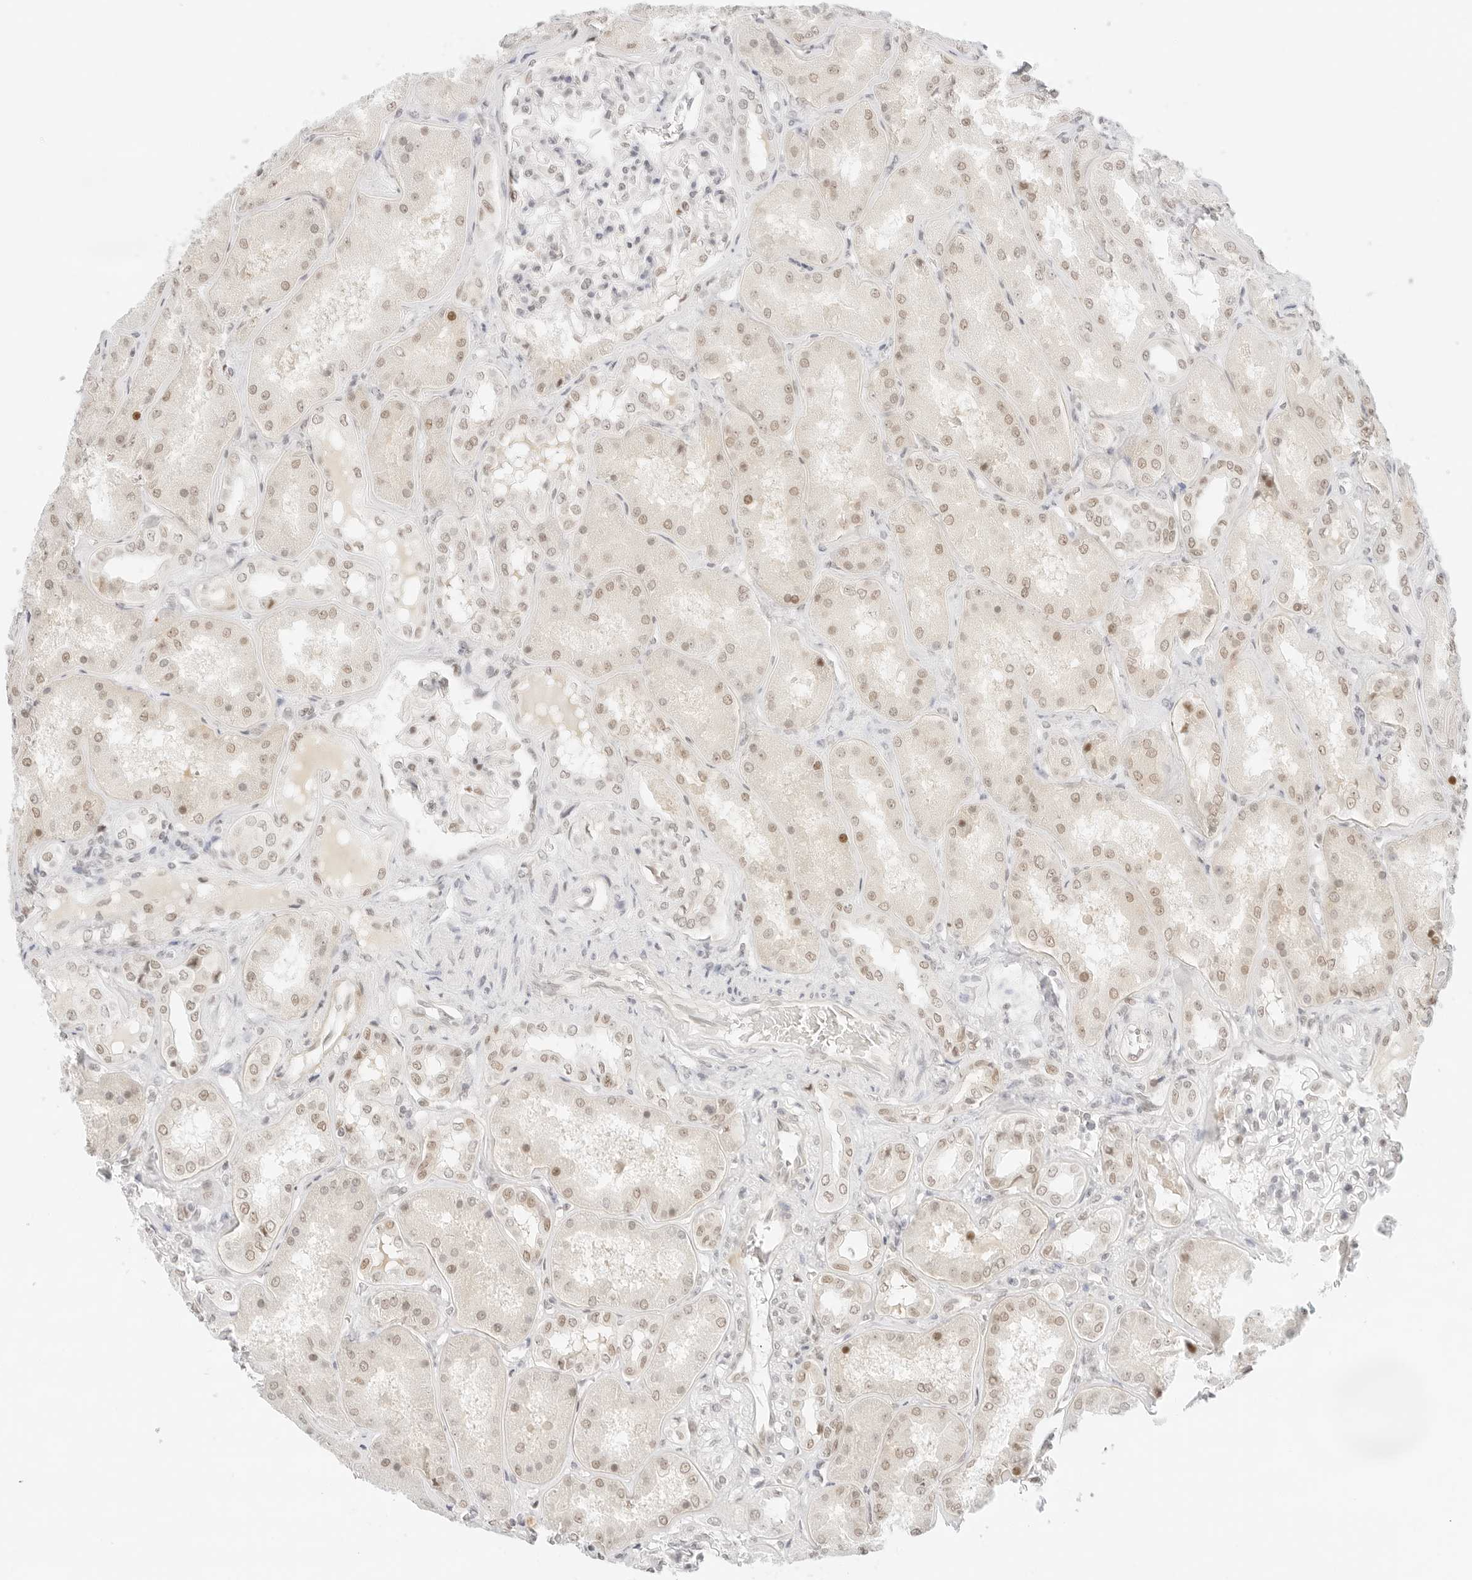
{"staining": {"intensity": "weak", "quantity": "<25%", "location": "nuclear"}, "tissue": "kidney", "cell_type": "Cells in glomeruli", "image_type": "normal", "snomed": [{"axis": "morphology", "description": "Normal tissue, NOS"}, {"axis": "topography", "description": "Kidney"}], "caption": "A high-resolution histopathology image shows immunohistochemistry staining of unremarkable kidney, which reveals no significant positivity in cells in glomeruli.", "gene": "ITGA6", "patient": {"sex": "female", "age": 56}}